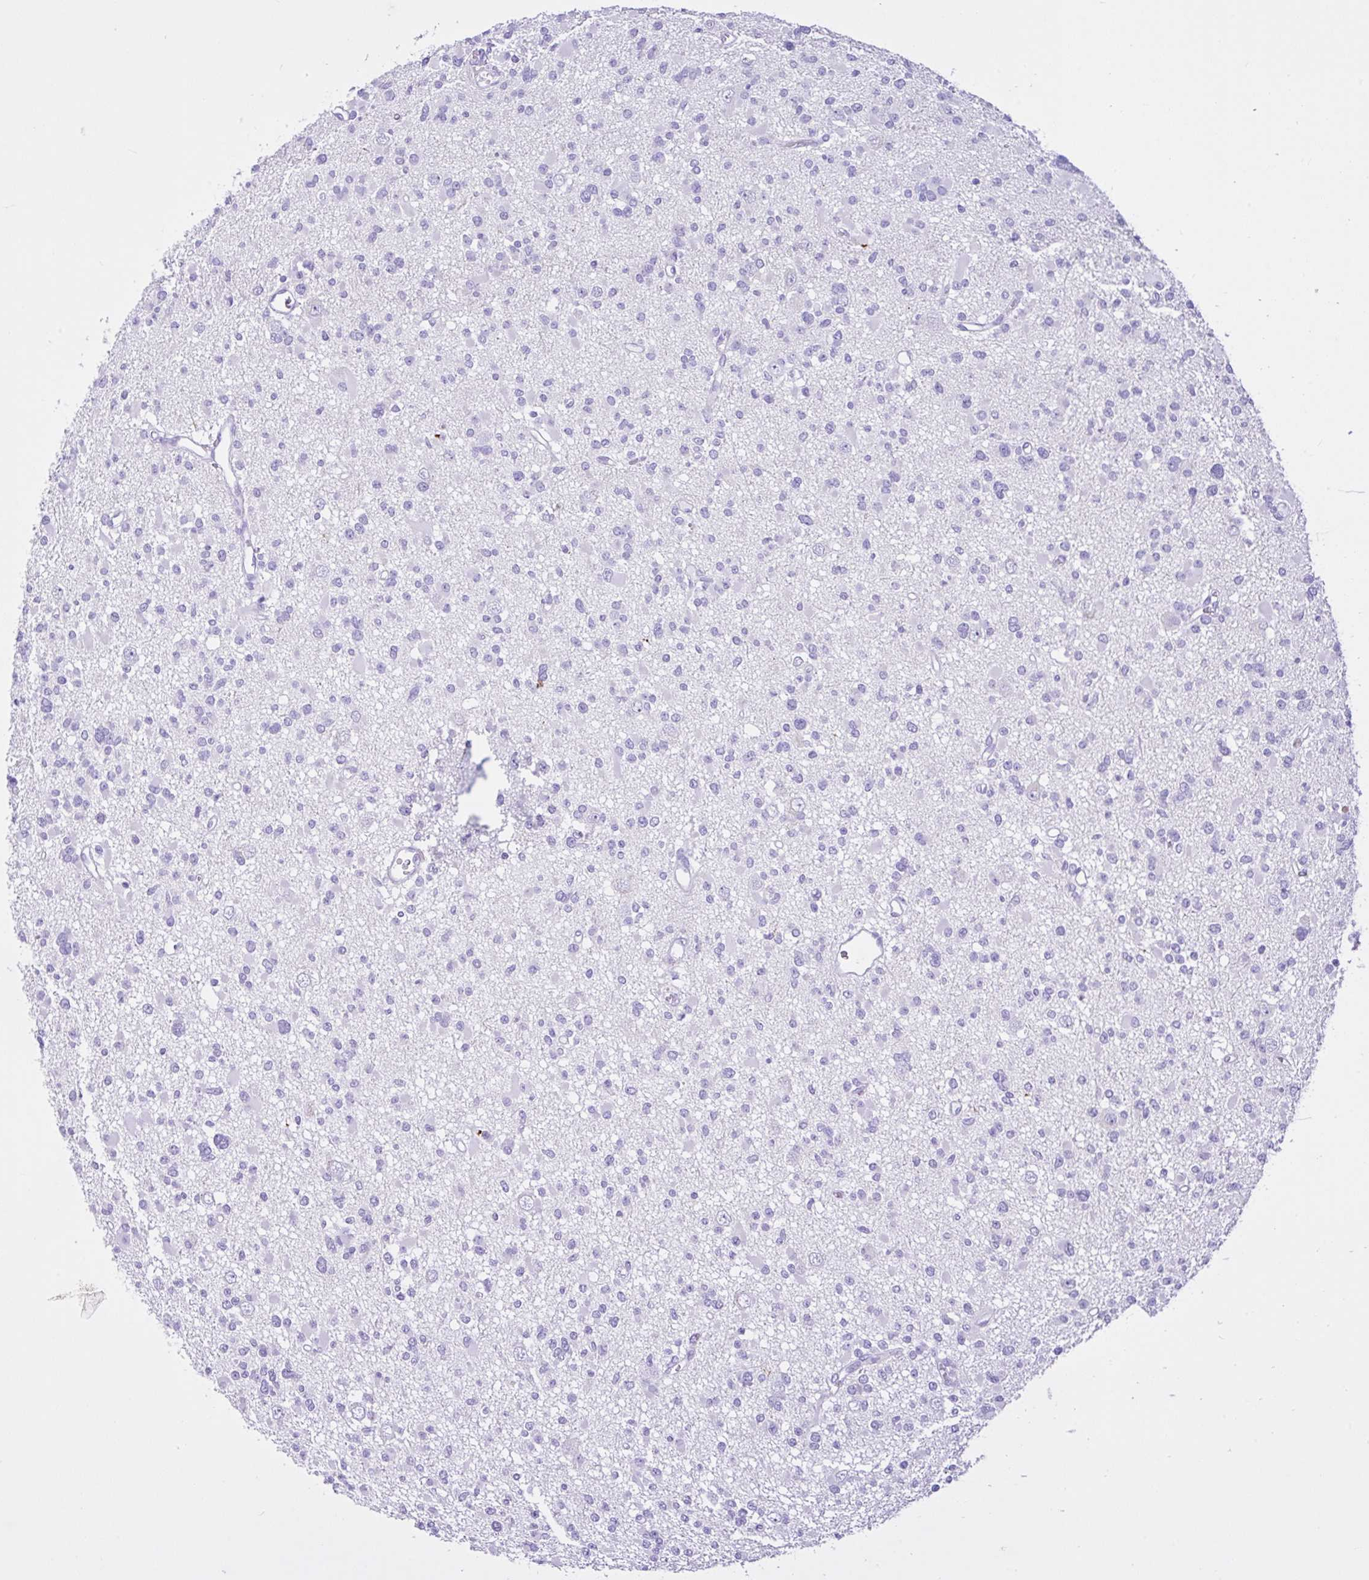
{"staining": {"intensity": "negative", "quantity": "none", "location": "none"}, "tissue": "glioma", "cell_type": "Tumor cells", "image_type": "cancer", "snomed": [{"axis": "morphology", "description": "Glioma, malignant, Low grade"}, {"axis": "topography", "description": "Brain"}], "caption": "Glioma stained for a protein using immunohistochemistry exhibits no expression tumor cells.", "gene": "CYP19A1", "patient": {"sex": "female", "age": 22}}